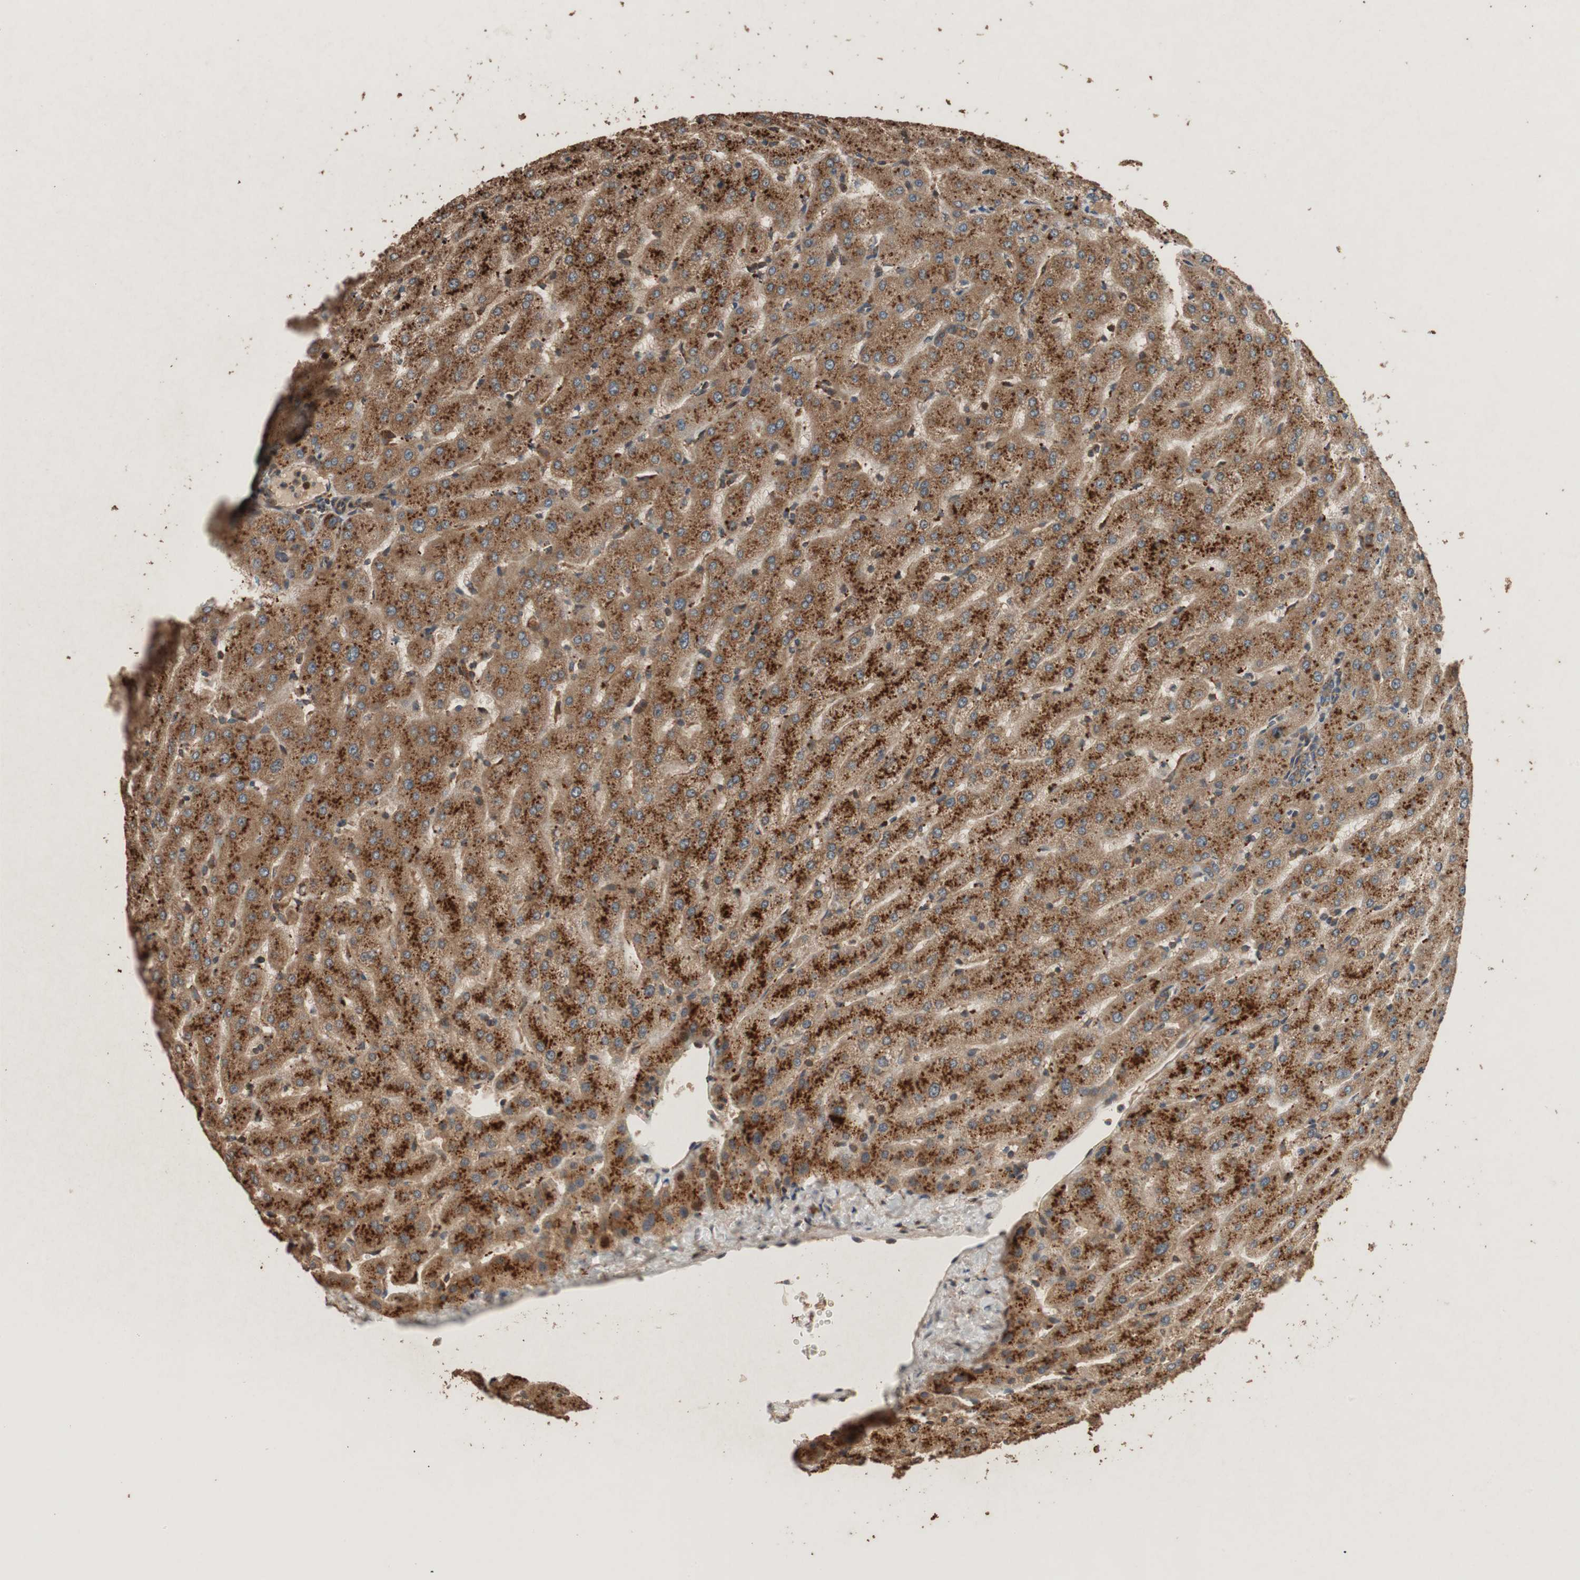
{"staining": {"intensity": "moderate", "quantity": ">75%", "location": "cytoplasmic/membranous"}, "tissue": "liver", "cell_type": "Cholangiocytes", "image_type": "normal", "snomed": [{"axis": "morphology", "description": "Normal tissue, NOS"}, {"axis": "morphology", "description": "Fibrosis, NOS"}, {"axis": "topography", "description": "Liver"}], "caption": "A brown stain shows moderate cytoplasmic/membranous staining of a protein in cholangiocytes of unremarkable liver. (DAB IHC, brown staining for protein, blue staining for nuclei).", "gene": "RAB1A", "patient": {"sex": "female", "age": 29}}